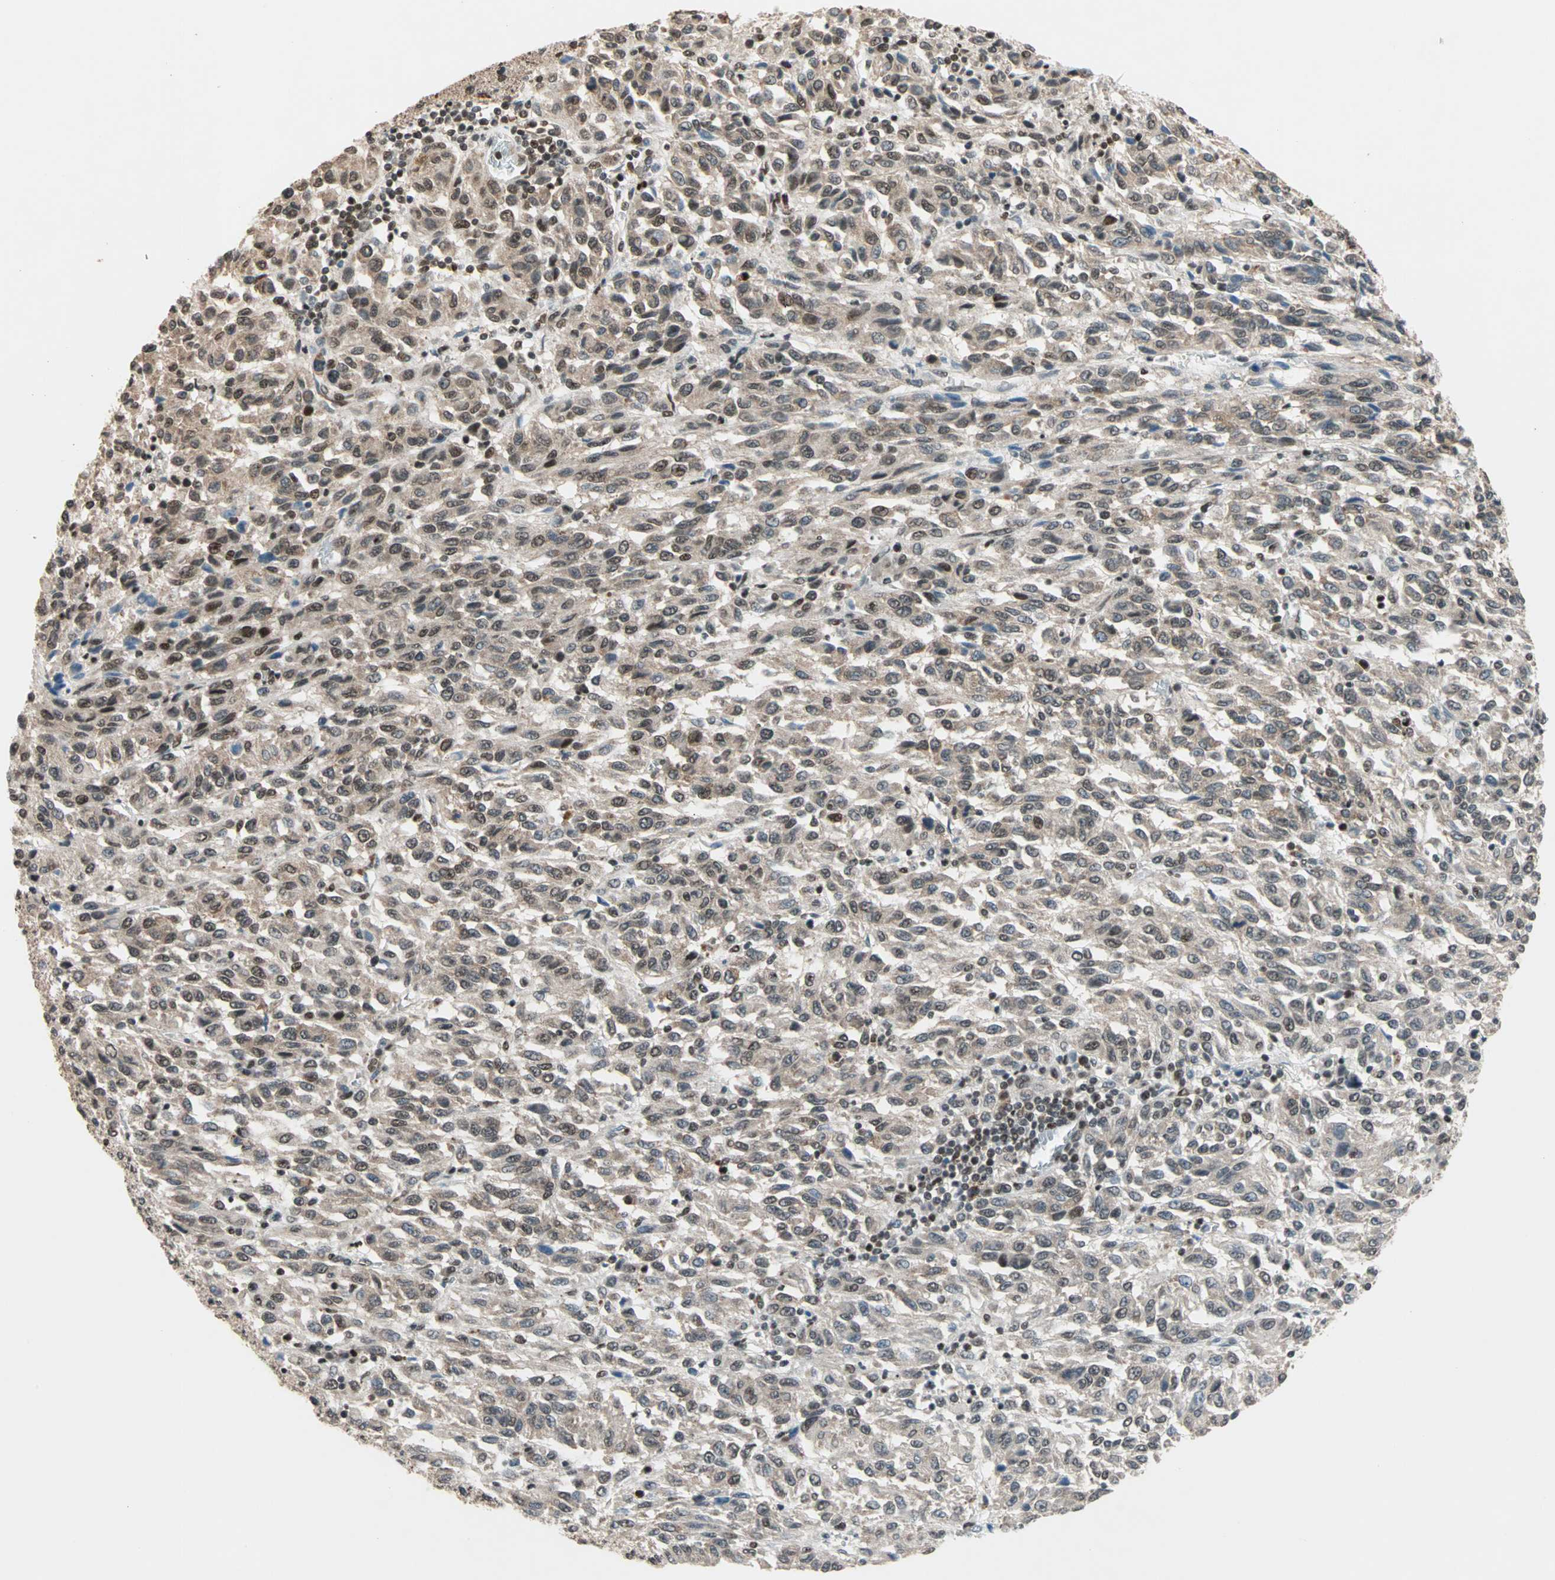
{"staining": {"intensity": "moderate", "quantity": ">75%", "location": "nuclear"}, "tissue": "melanoma", "cell_type": "Tumor cells", "image_type": "cancer", "snomed": [{"axis": "morphology", "description": "Malignant melanoma, Metastatic site"}, {"axis": "topography", "description": "Lung"}], "caption": "Melanoma stained with a protein marker displays moderate staining in tumor cells.", "gene": "DAZAP1", "patient": {"sex": "male", "age": 64}}